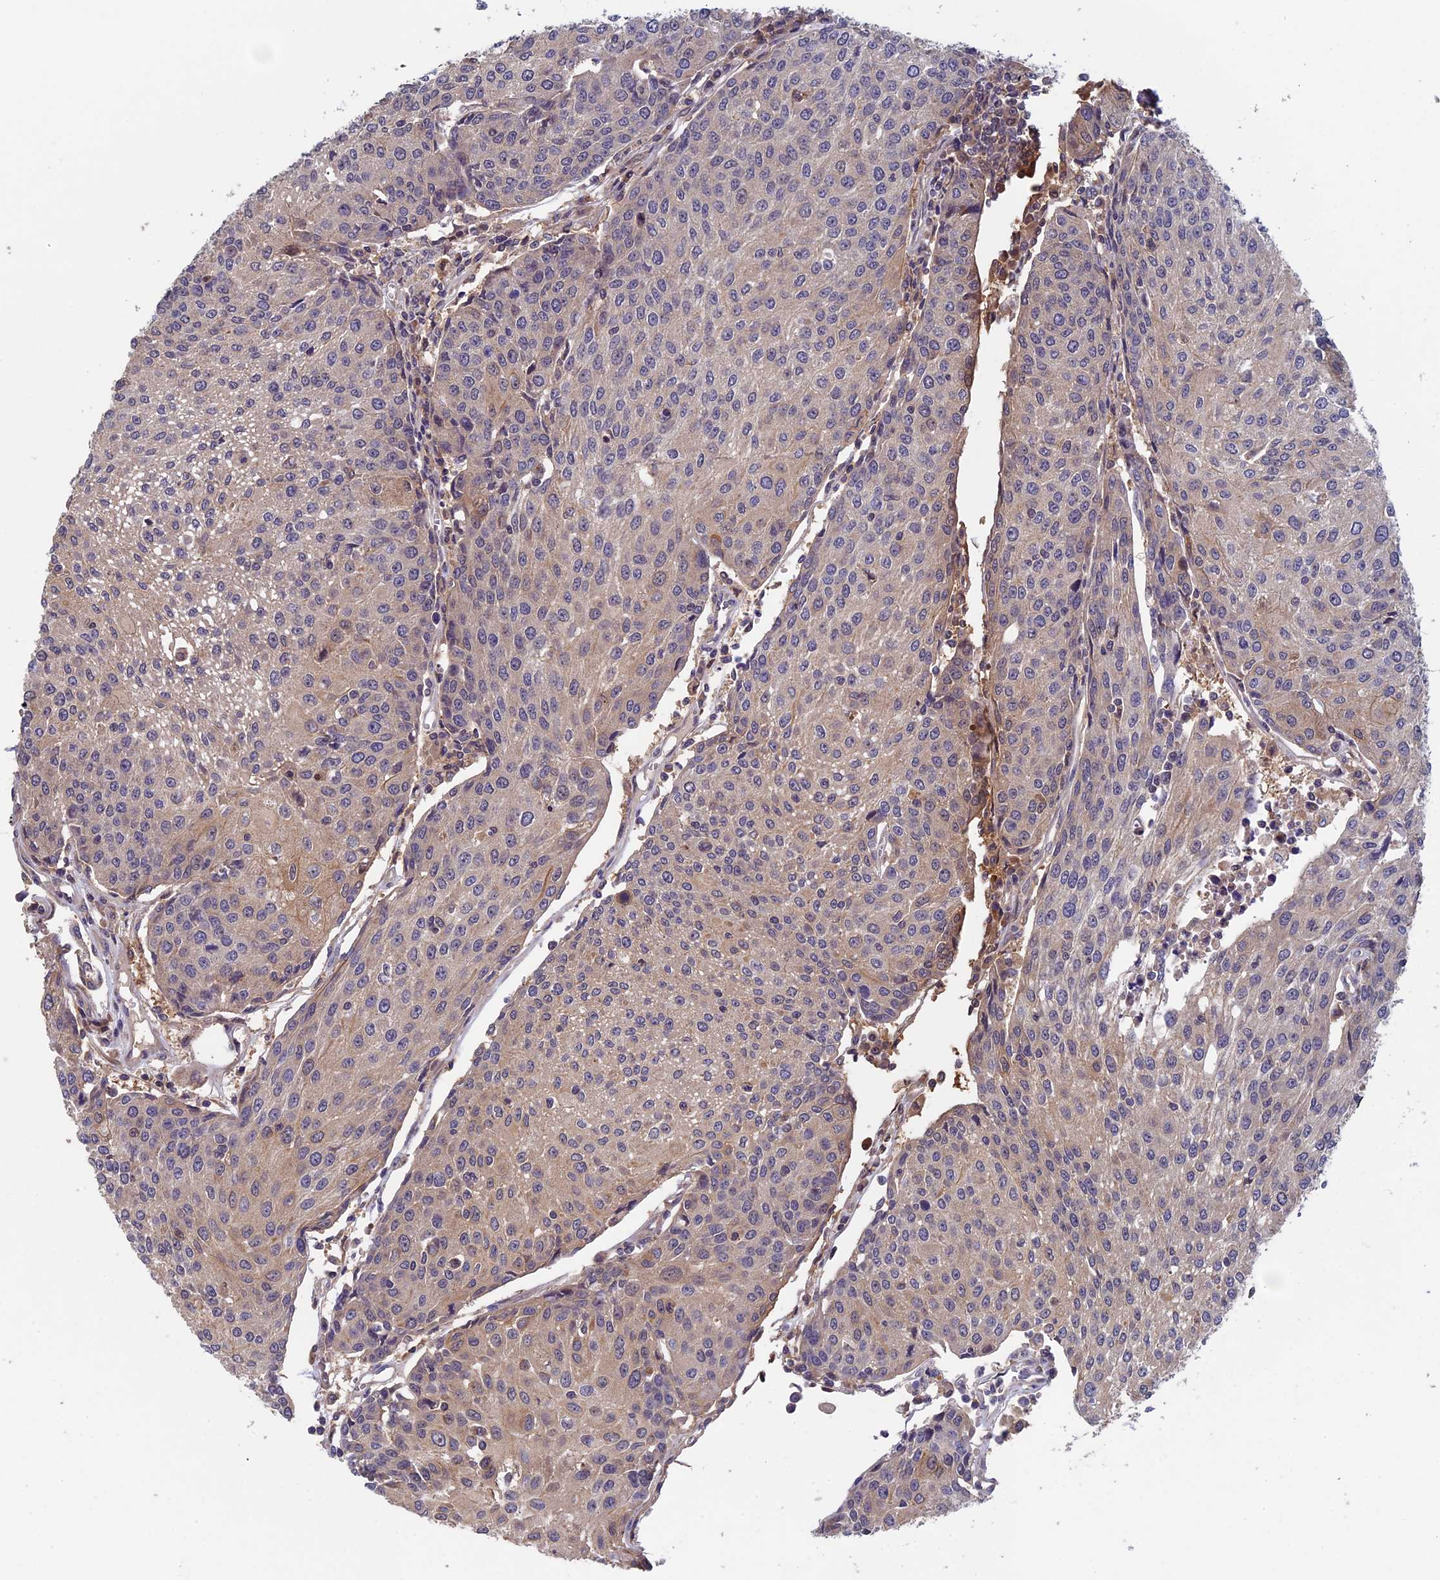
{"staining": {"intensity": "weak", "quantity": "<25%", "location": "cytoplasmic/membranous"}, "tissue": "urothelial cancer", "cell_type": "Tumor cells", "image_type": "cancer", "snomed": [{"axis": "morphology", "description": "Urothelial carcinoma, High grade"}, {"axis": "topography", "description": "Urinary bladder"}], "caption": "DAB (3,3'-diaminobenzidine) immunohistochemical staining of urothelial cancer demonstrates no significant staining in tumor cells. (Brightfield microscopy of DAB (3,3'-diaminobenzidine) immunohistochemistry at high magnification).", "gene": "LCMT1", "patient": {"sex": "female", "age": 85}}